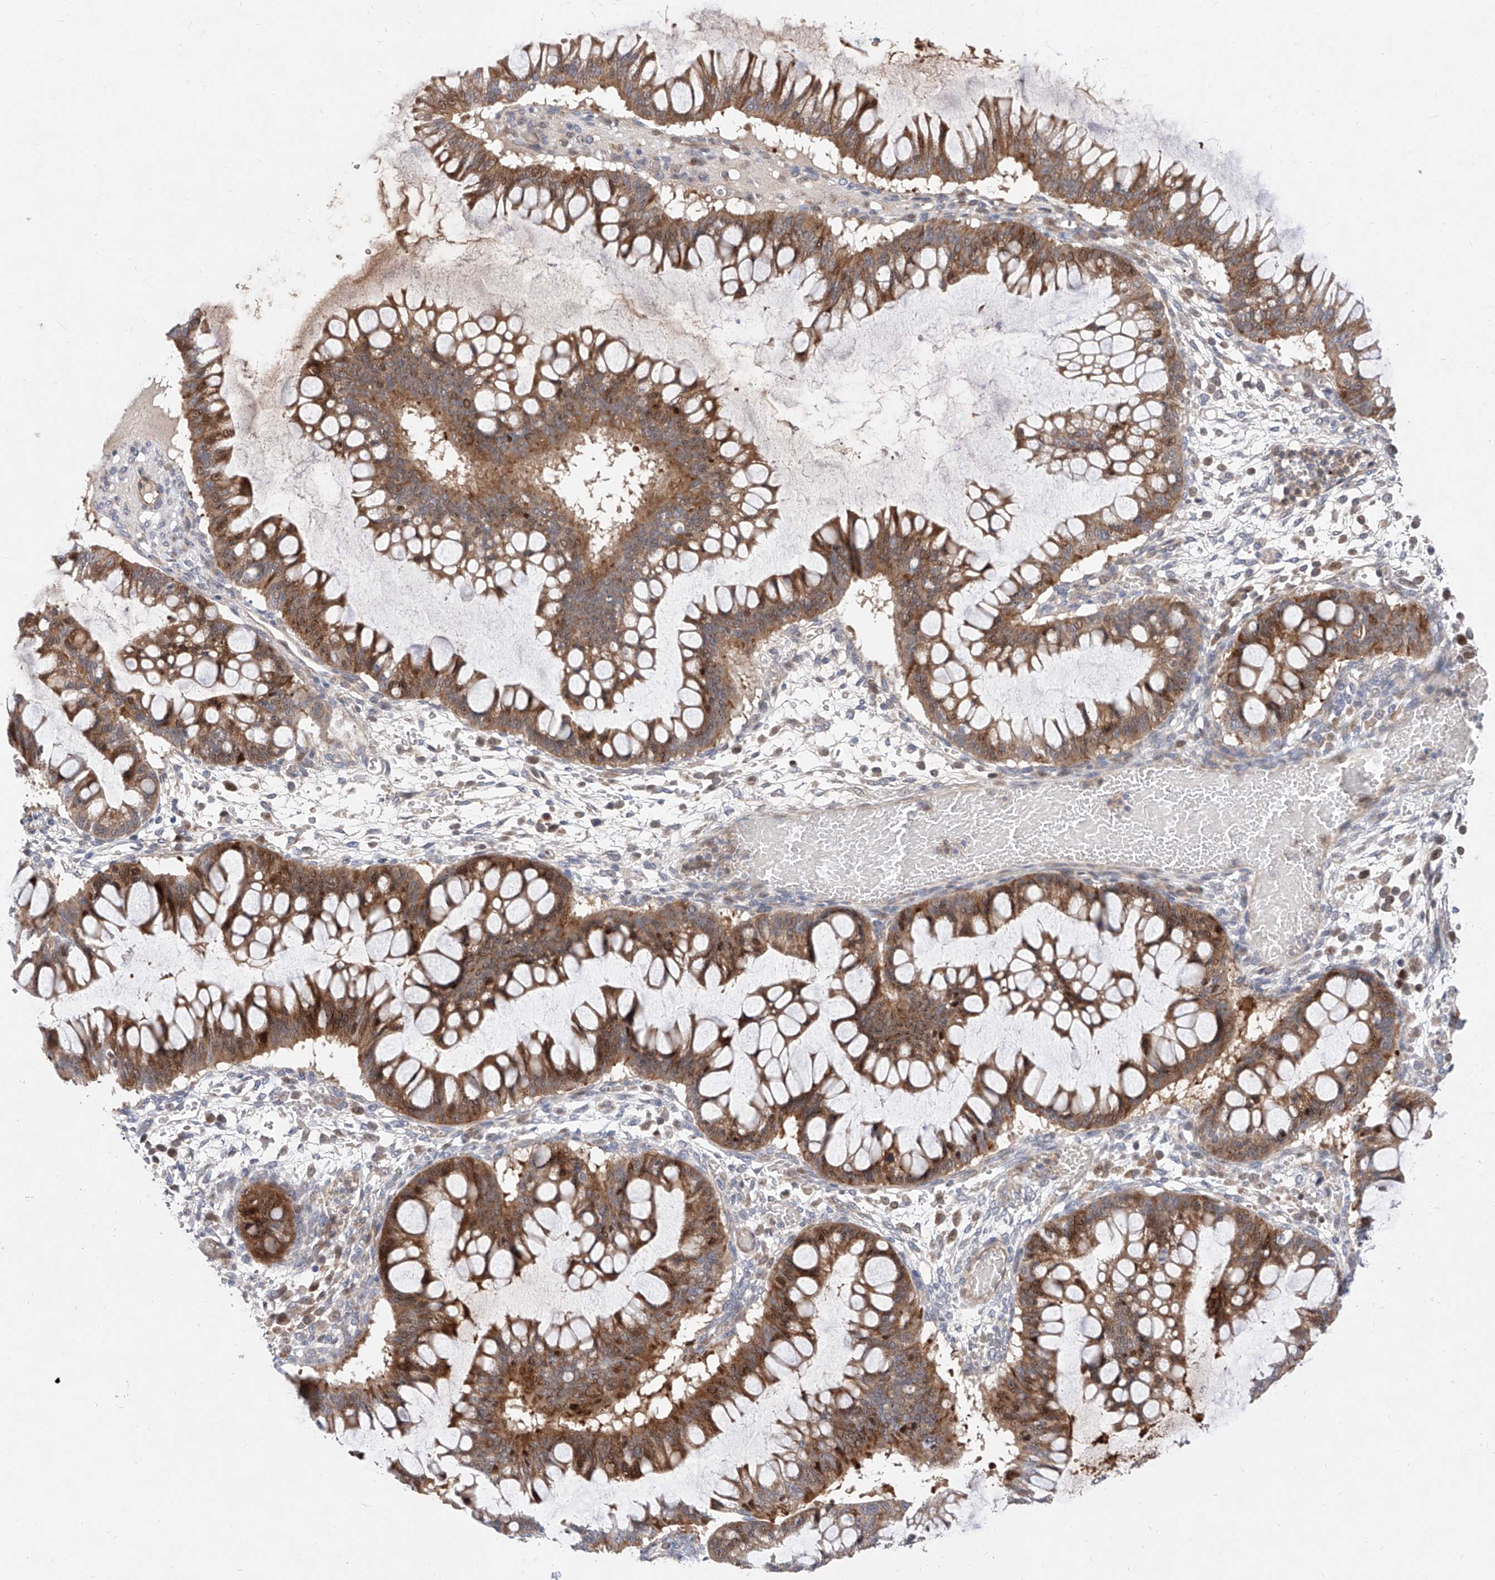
{"staining": {"intensity": "moderate", "quantity": ">75%", "location": "cytoplasmic/membranous"}, "tissue": "ovarian cancer", "cell_type": "Tumor cells", "image_type": "cancer", "snomed": [{"axis": "morphology", "description": "Cystadenocarcinoma, mucinous, NOS"}, {"axis": "topography", "description": "Ovary"}], "caption": "Human mucinous cystadenocarcinoma (ovarian) stained with a brown dye shows moderate cytoplasmic/membranous positive staining in approximately >75% of tumor cells.", "gene": "FUCA2", "patient": {"sex": "female", "age": 73}}